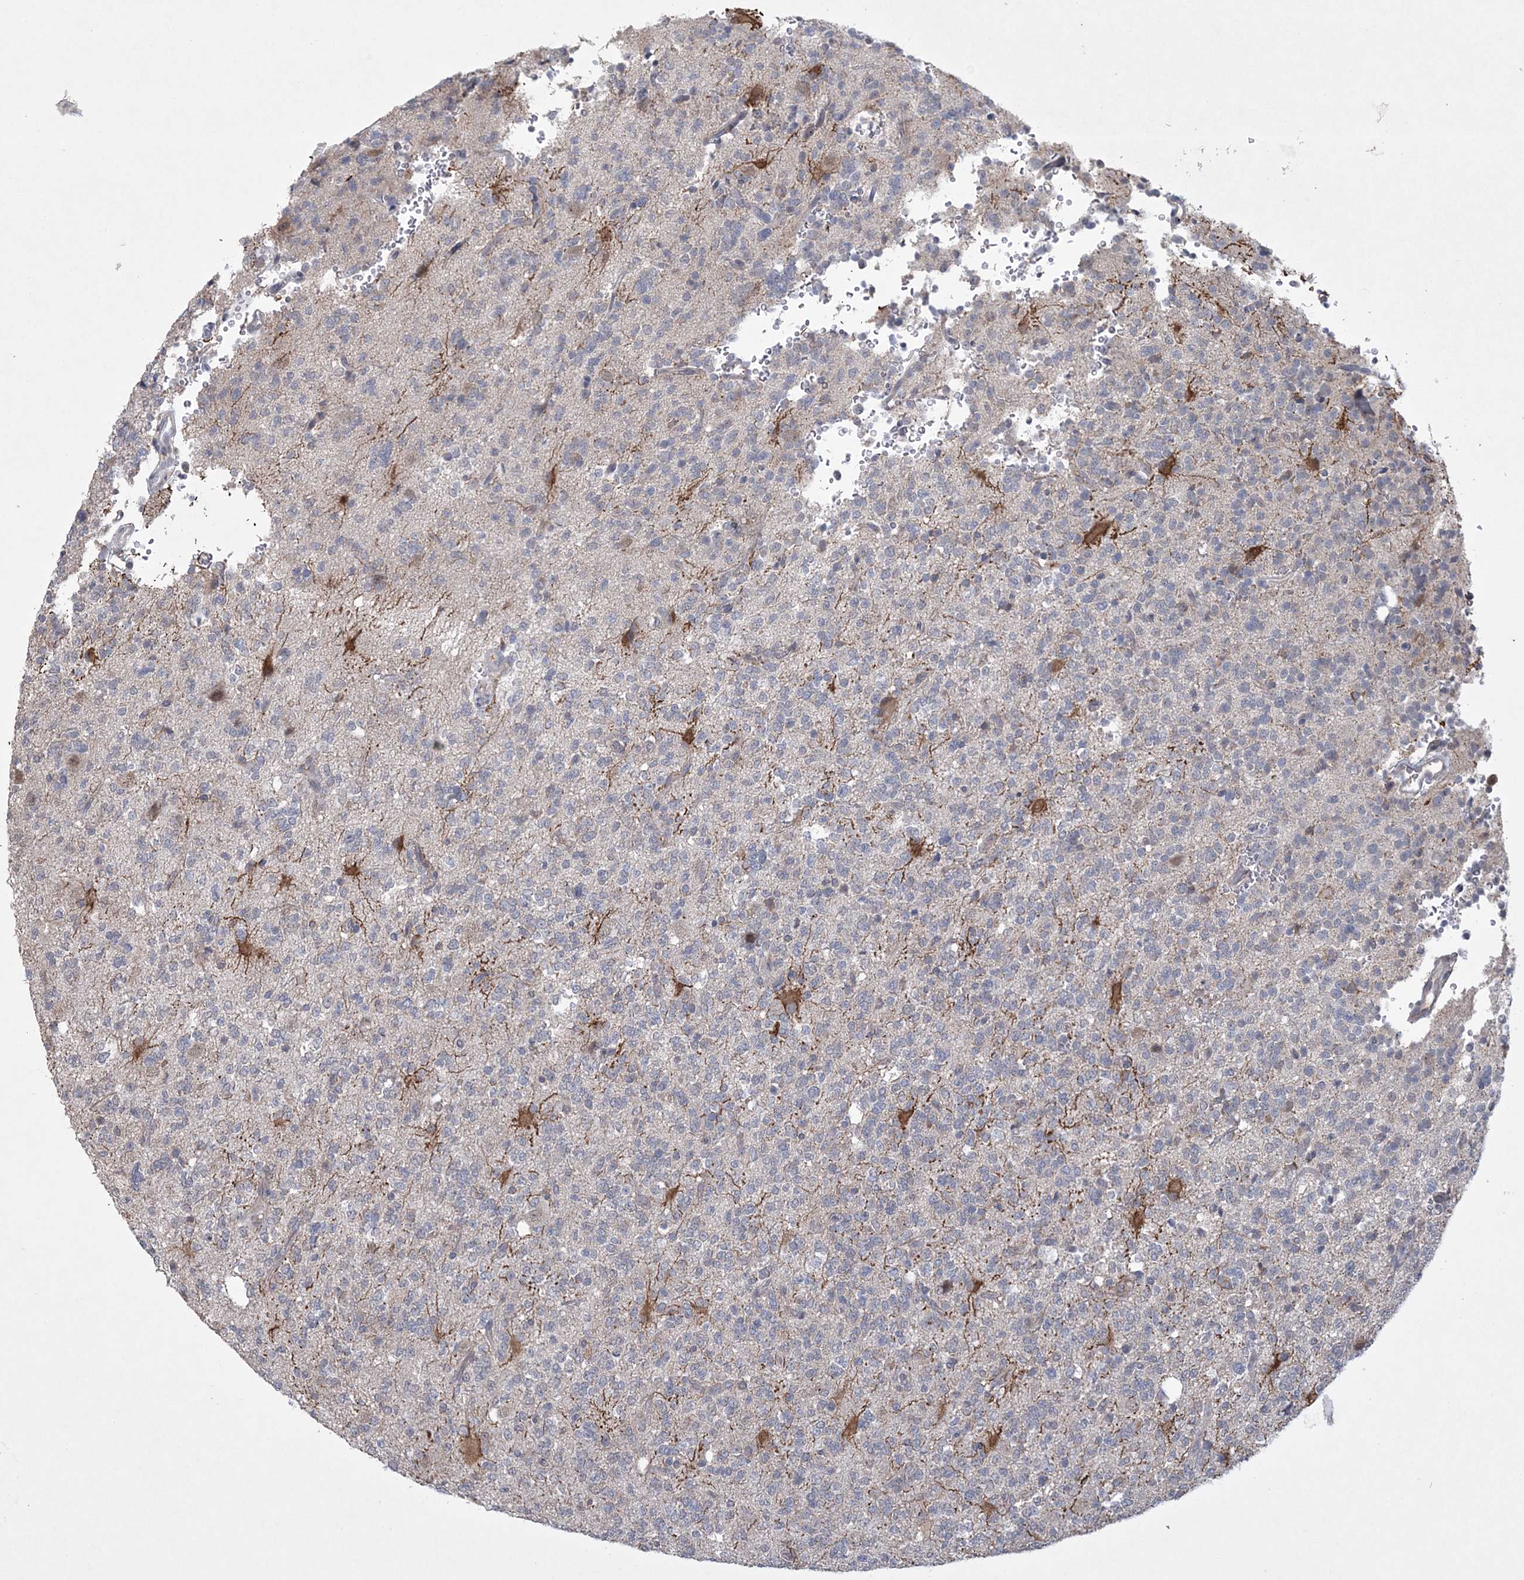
{"staining": {"intensity": "negative", "quantity": "none", "location": "none"}, "tissue": "glioma", "cell_type": "Tumor cells", "image_type": "cancer", "snomed": [{"axis": "morphology", "description": "Glioma, malignant, High grade"}, {"axis": "topography", "description": "Brain"}], "caption": "The immunohistochemistry image has no significant staining in tumor cells of high-grade glioma (malignant) tissue.", "gene": "DPCD", "patient": {"sex": "female", "age": 62}}